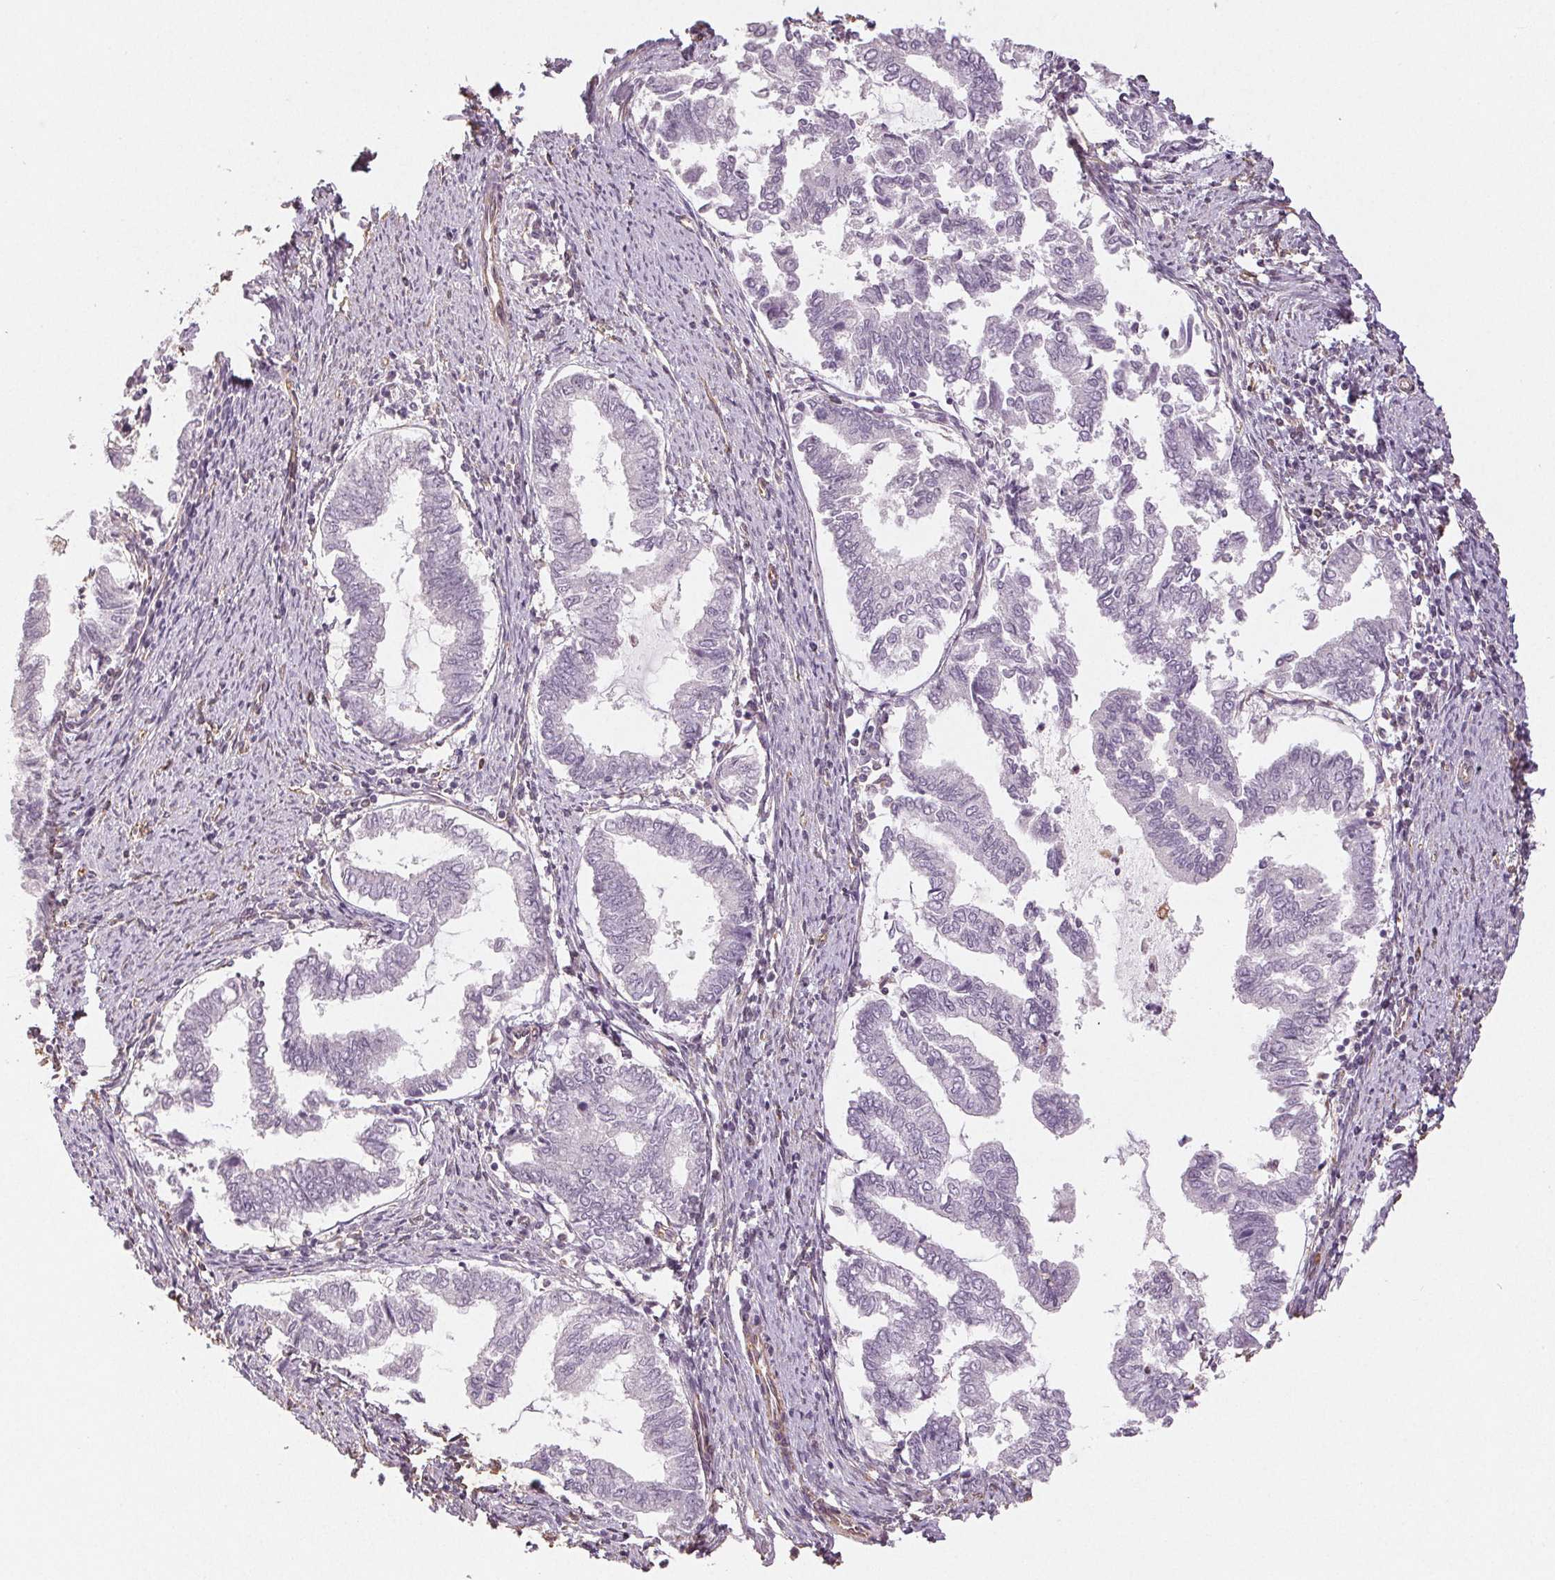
{"staining": {"intensity": "negative", "quantity": "none", "location": "none"}, "tissue": "endometrial cancer", "cell_type": "Tumor cells", "image_type": "cancer", "snomed": [{"axis": "morphology", "description": "Adenocarcinoma, NOS"}, {"axis": "topography", "description": "Endometrium"}], "caption": "Human endometrial adenocarcinoma stained for a protein using immunohistochemistry demonstrates no staining in tumor cells.", "gene": "COL7A1", "patient": {"sex": "female", "age": 79}}